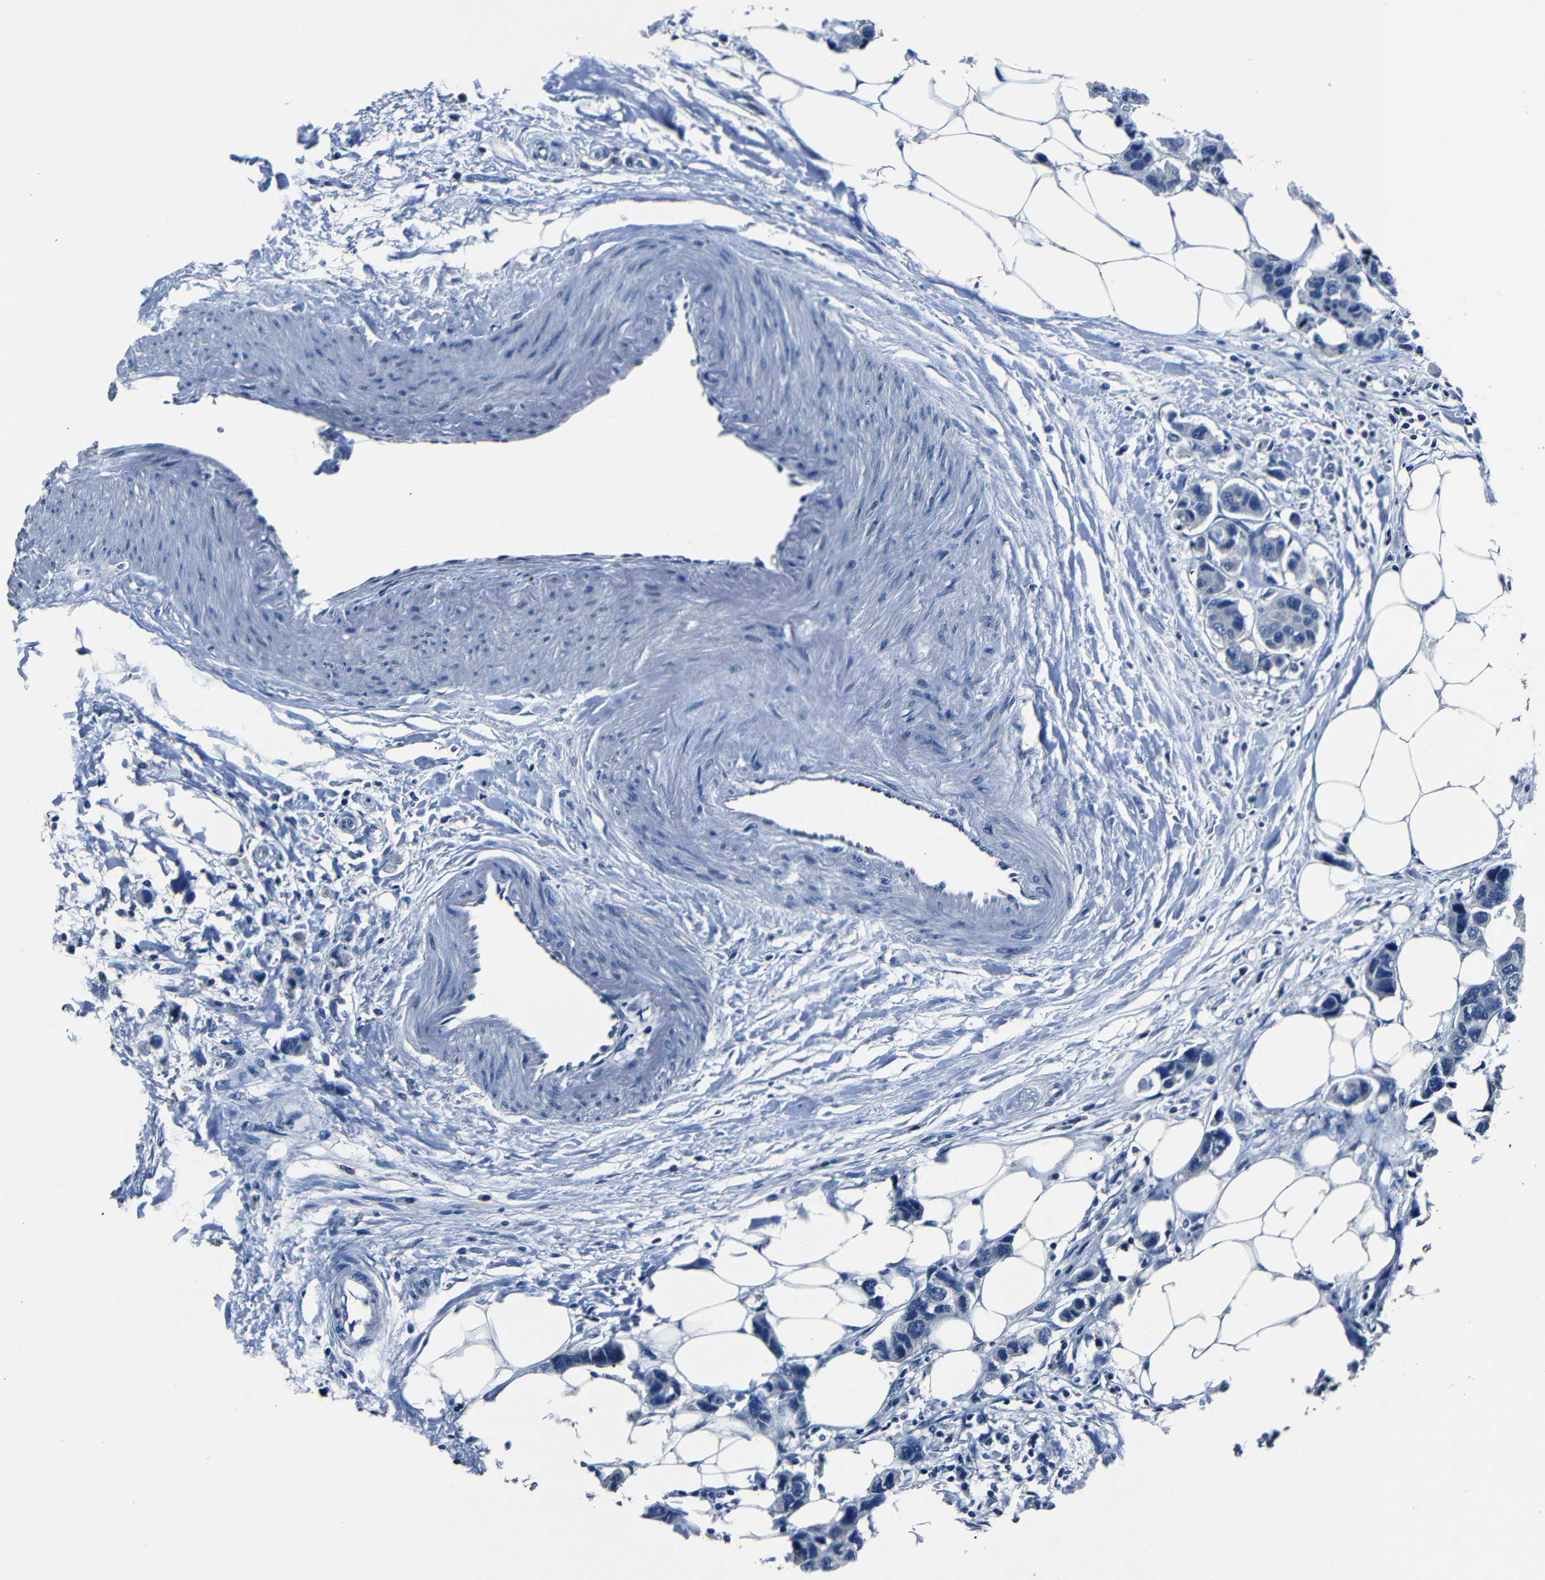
{"staining": {"intensity": "negative", "quantity": "none", "location": "none"}, "tissue": "breast cancer", "cell_type": "Tumor cells", "image_type": "cancer", "snomed": [{"axis": "morphology", "description": "Normal tissue, NOS"}, {"axis": "morphology", "description": "Duct carcinoma"}, {"axis": "topography", "description": "Breast"}], "caption": "There is no significant expression in tumor cells of breast cancer (intraductal carcinoma).", "gene": "NCMAP", "patient": {"sex": "female", "age": 50}}